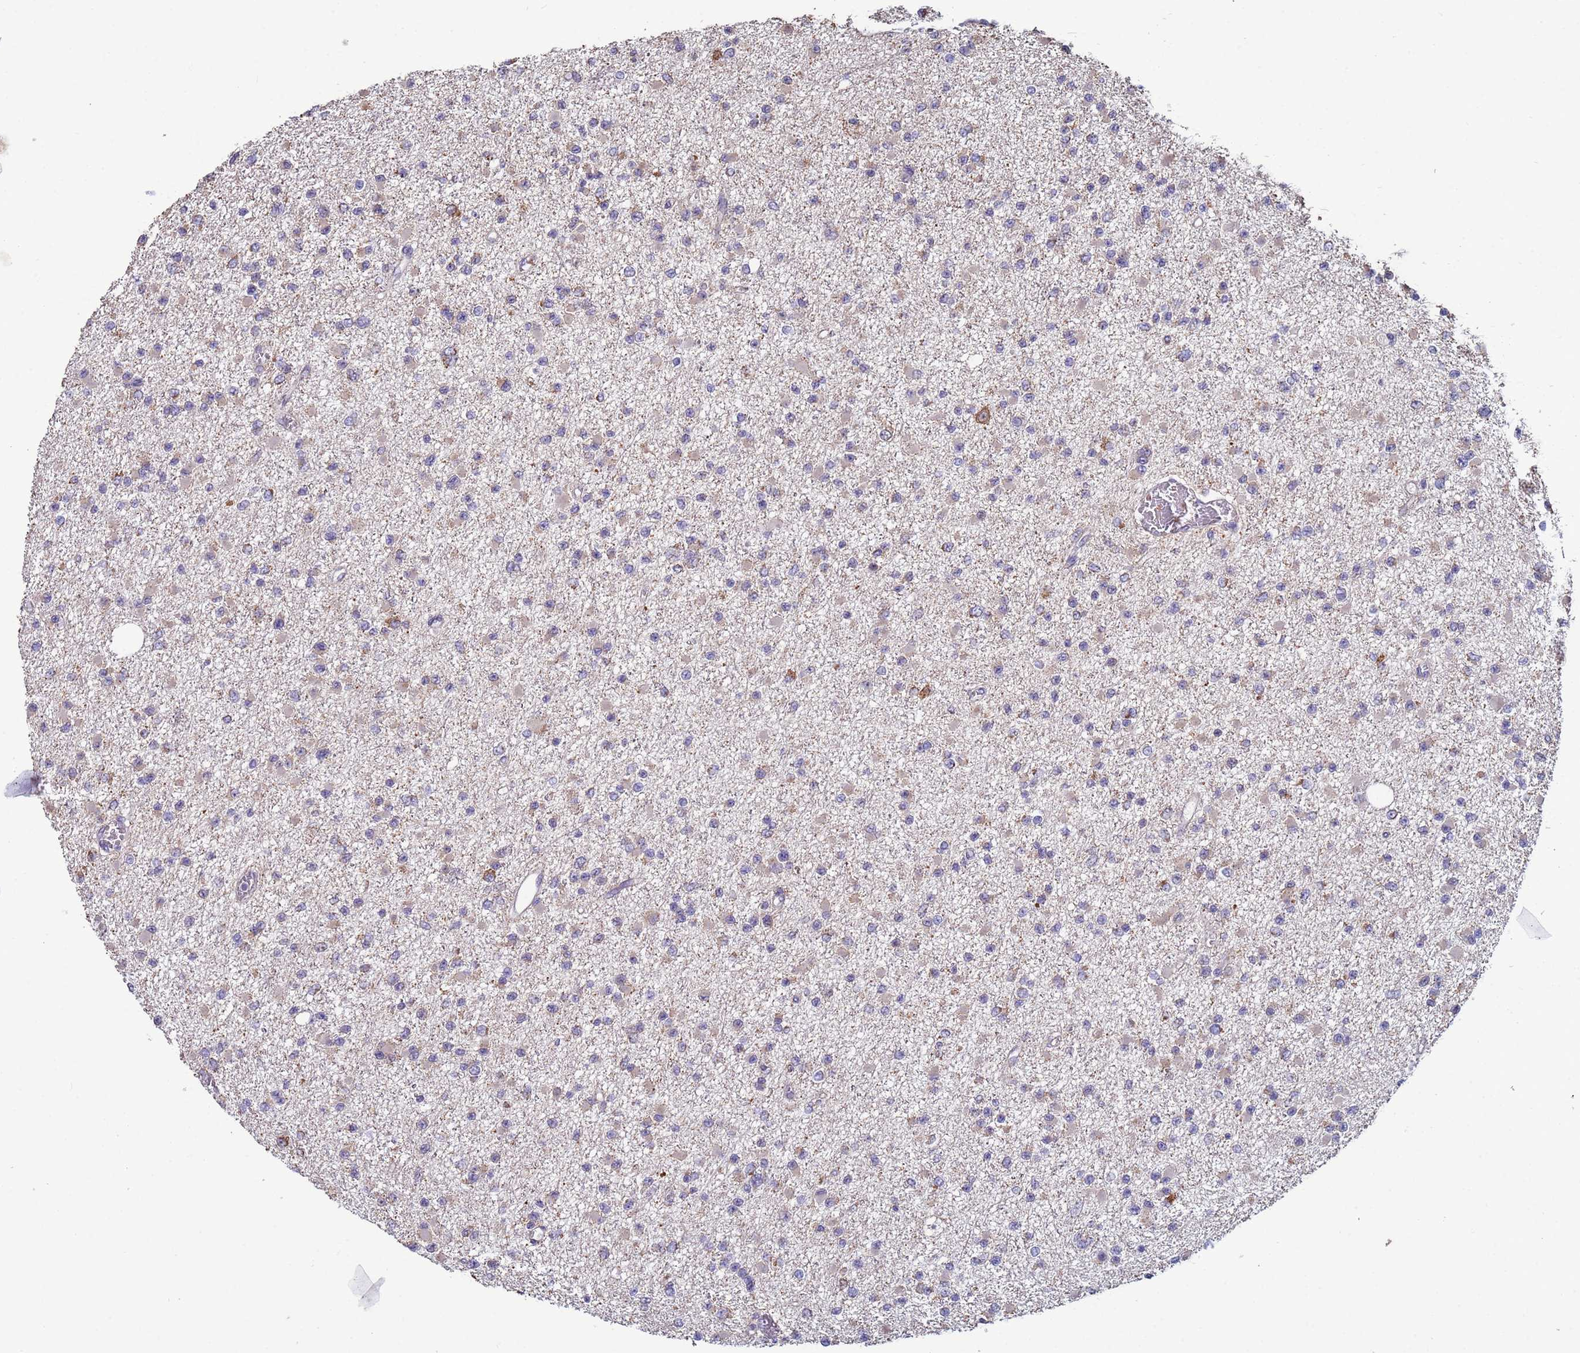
{"staining": {"intensity": "weak", "quantity": "25%-75%", "location": "cytoplasmic/membranous"}, "tissue": "glioma", "cell_type": "Tumor cells", "image_type": "cancer", "snomed": [{"axis": "morphology", "description": "Glioma, malignant, Low grade"}, {"axis": "topography", "description": "Brain"}], "caption": "Low-grade glioma (malignant) stained for a protein exhibits weak cytoplasmic/membranous positivity in tumor cells.", "gene": "CLHC1", "patient": {"sex": "female", "age": 22}}